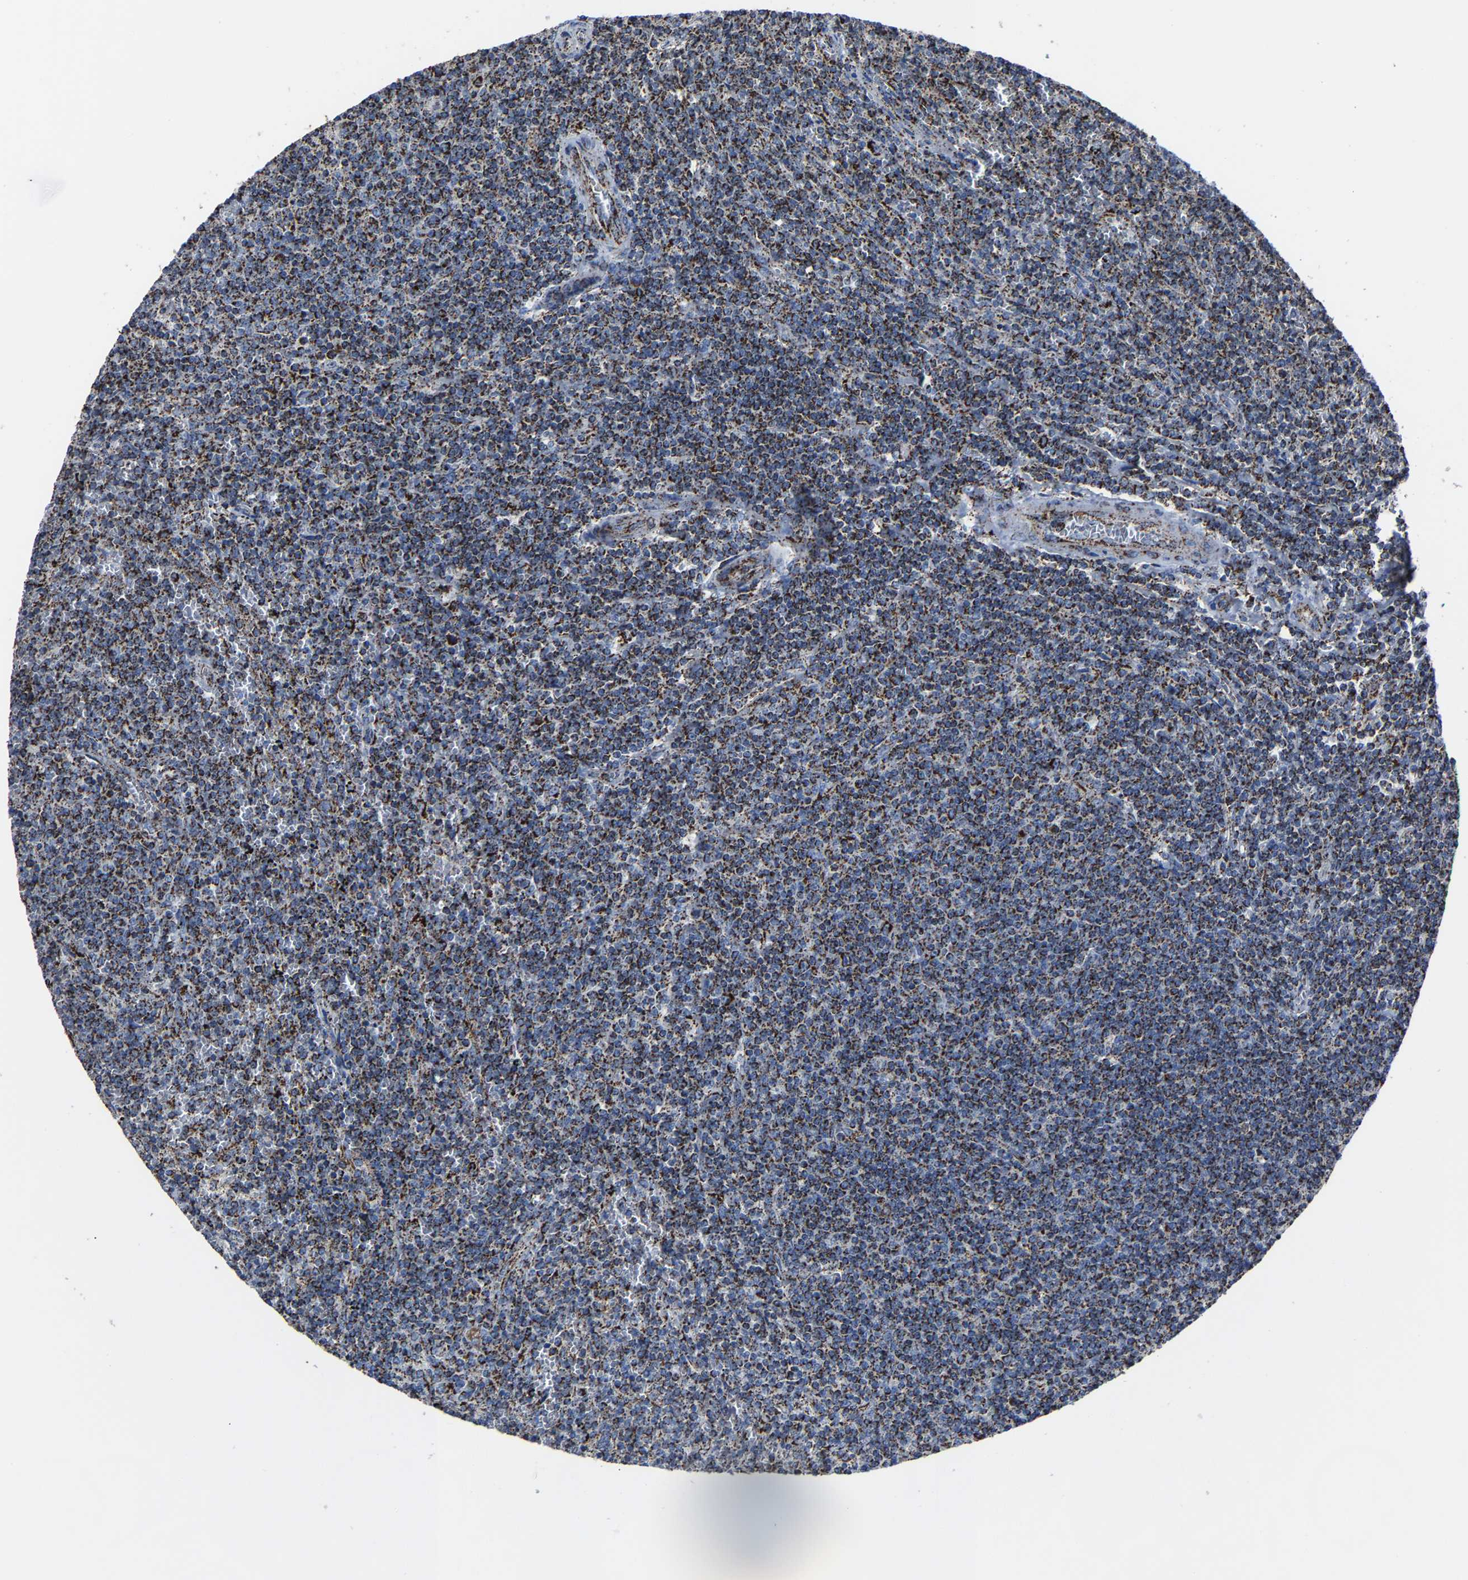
{"staining": {"intensity": "strong", "quantity": ">75%", "location": "cytoplasmic/membranous"}, "tissue": "lymphoma", "cell_type": "Tumor cells", "image_type": "cancer", "snomed": [{"axis": "morphology", "description": "Malignant lymphoma, non-Hodgkin's type, Low grade"}, {"axis": "topography", "description": "Spleen"}], "caption": "Immunohistochemical staining of human lymphoma exhibits strong cytoplasmic/membranous protein expression in approximately >75% of tumor cells. Using DAB (brown) and hematoxylin (blue) stains, captured at high magnification using brightfield microscopy.", "gene": "NDUFV3", "patient": {"sex": "female", "age": 50}}